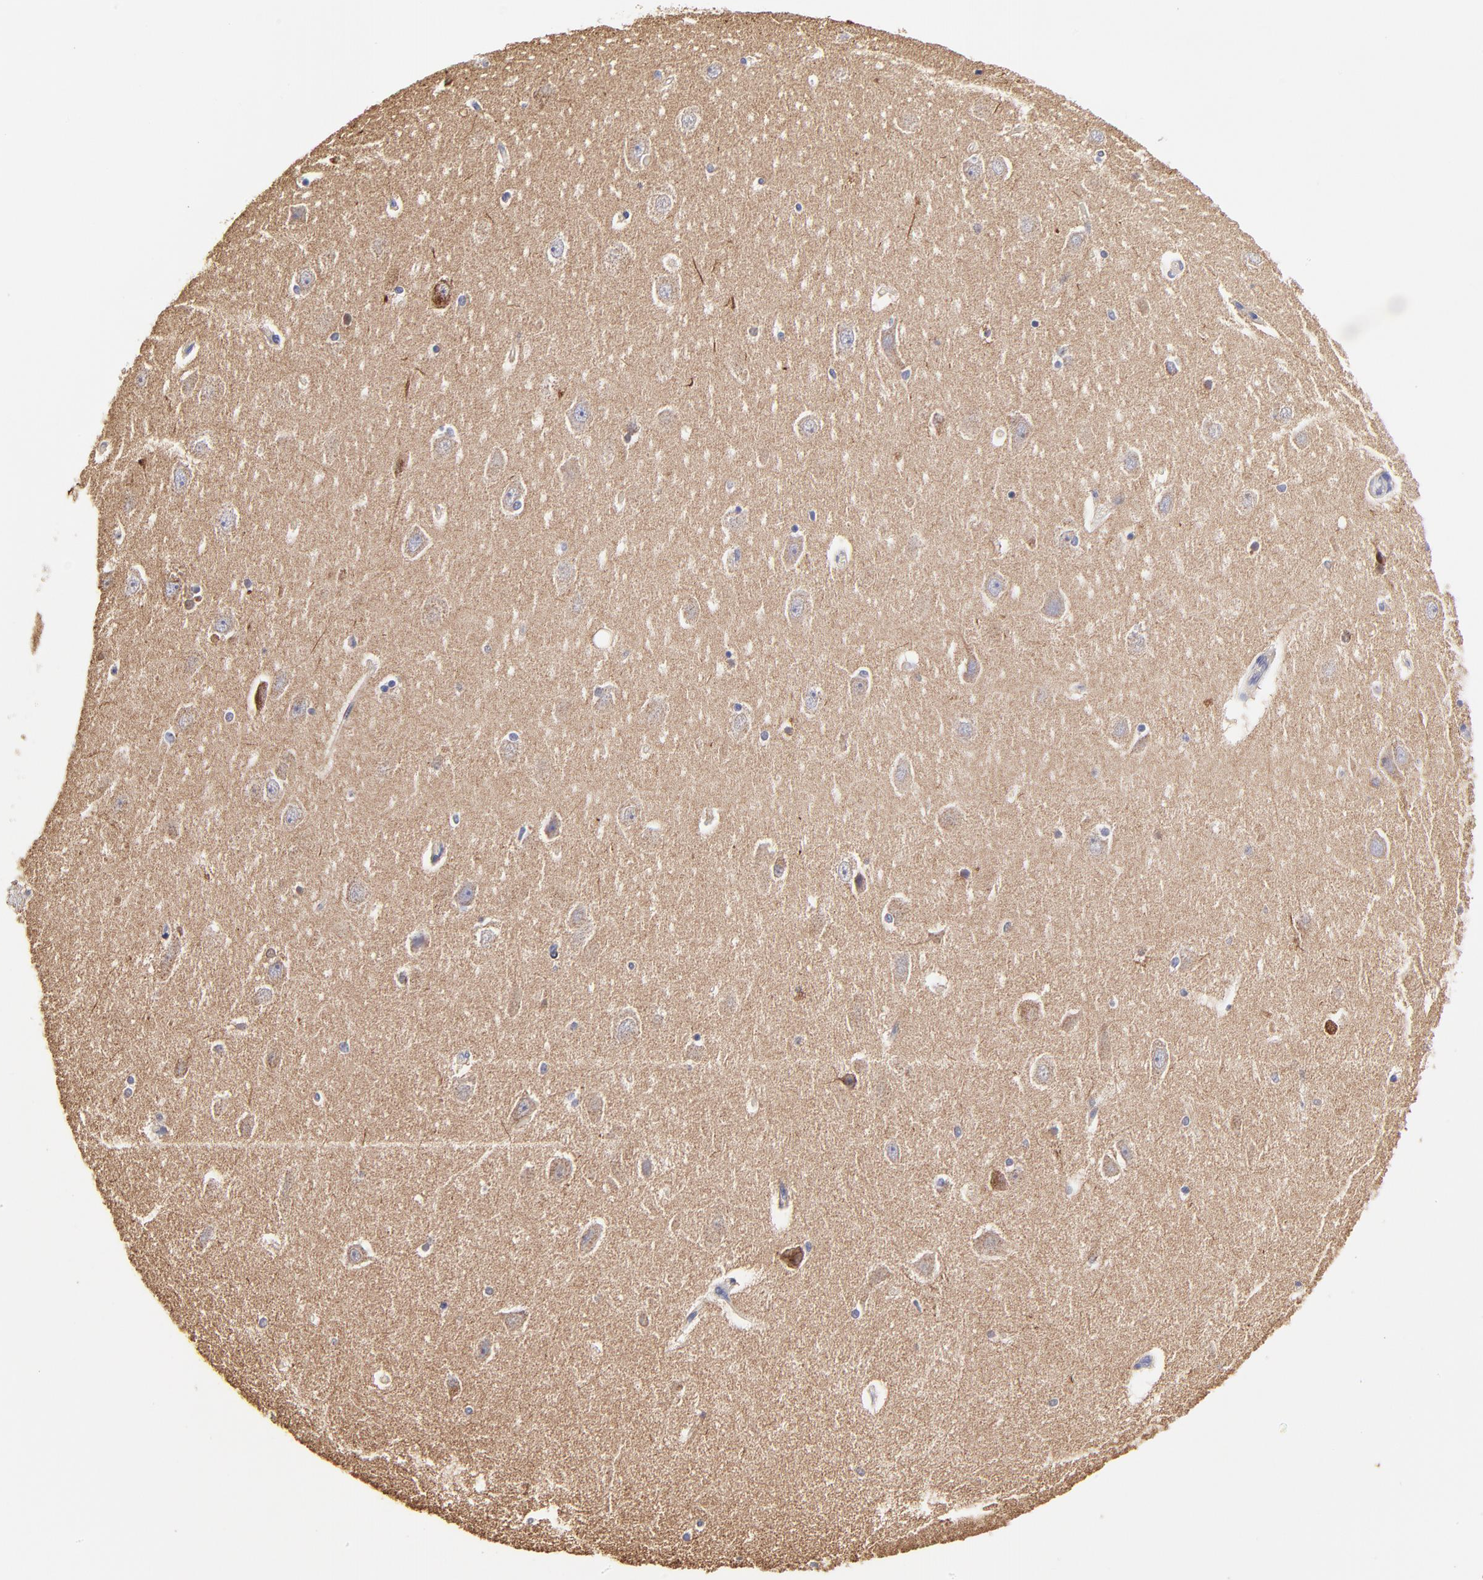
{"staining": {"intensity": "negative", "quantity": "none", "location": "none"}, "tissue": "hippocampus", "cell_type": "Glial cells", "image_type": "normal", "snomed": [{"axis": "morphology", "description": "Normal tissue, NOS"}, {"axis": "topography", "description": "Hippocampus"}], "caption": "The photomicrograph shows no significant positivity in glial cells of hippocampus.", "gene": "BTG2", "patient": {"sex": "female", "age": 54}}